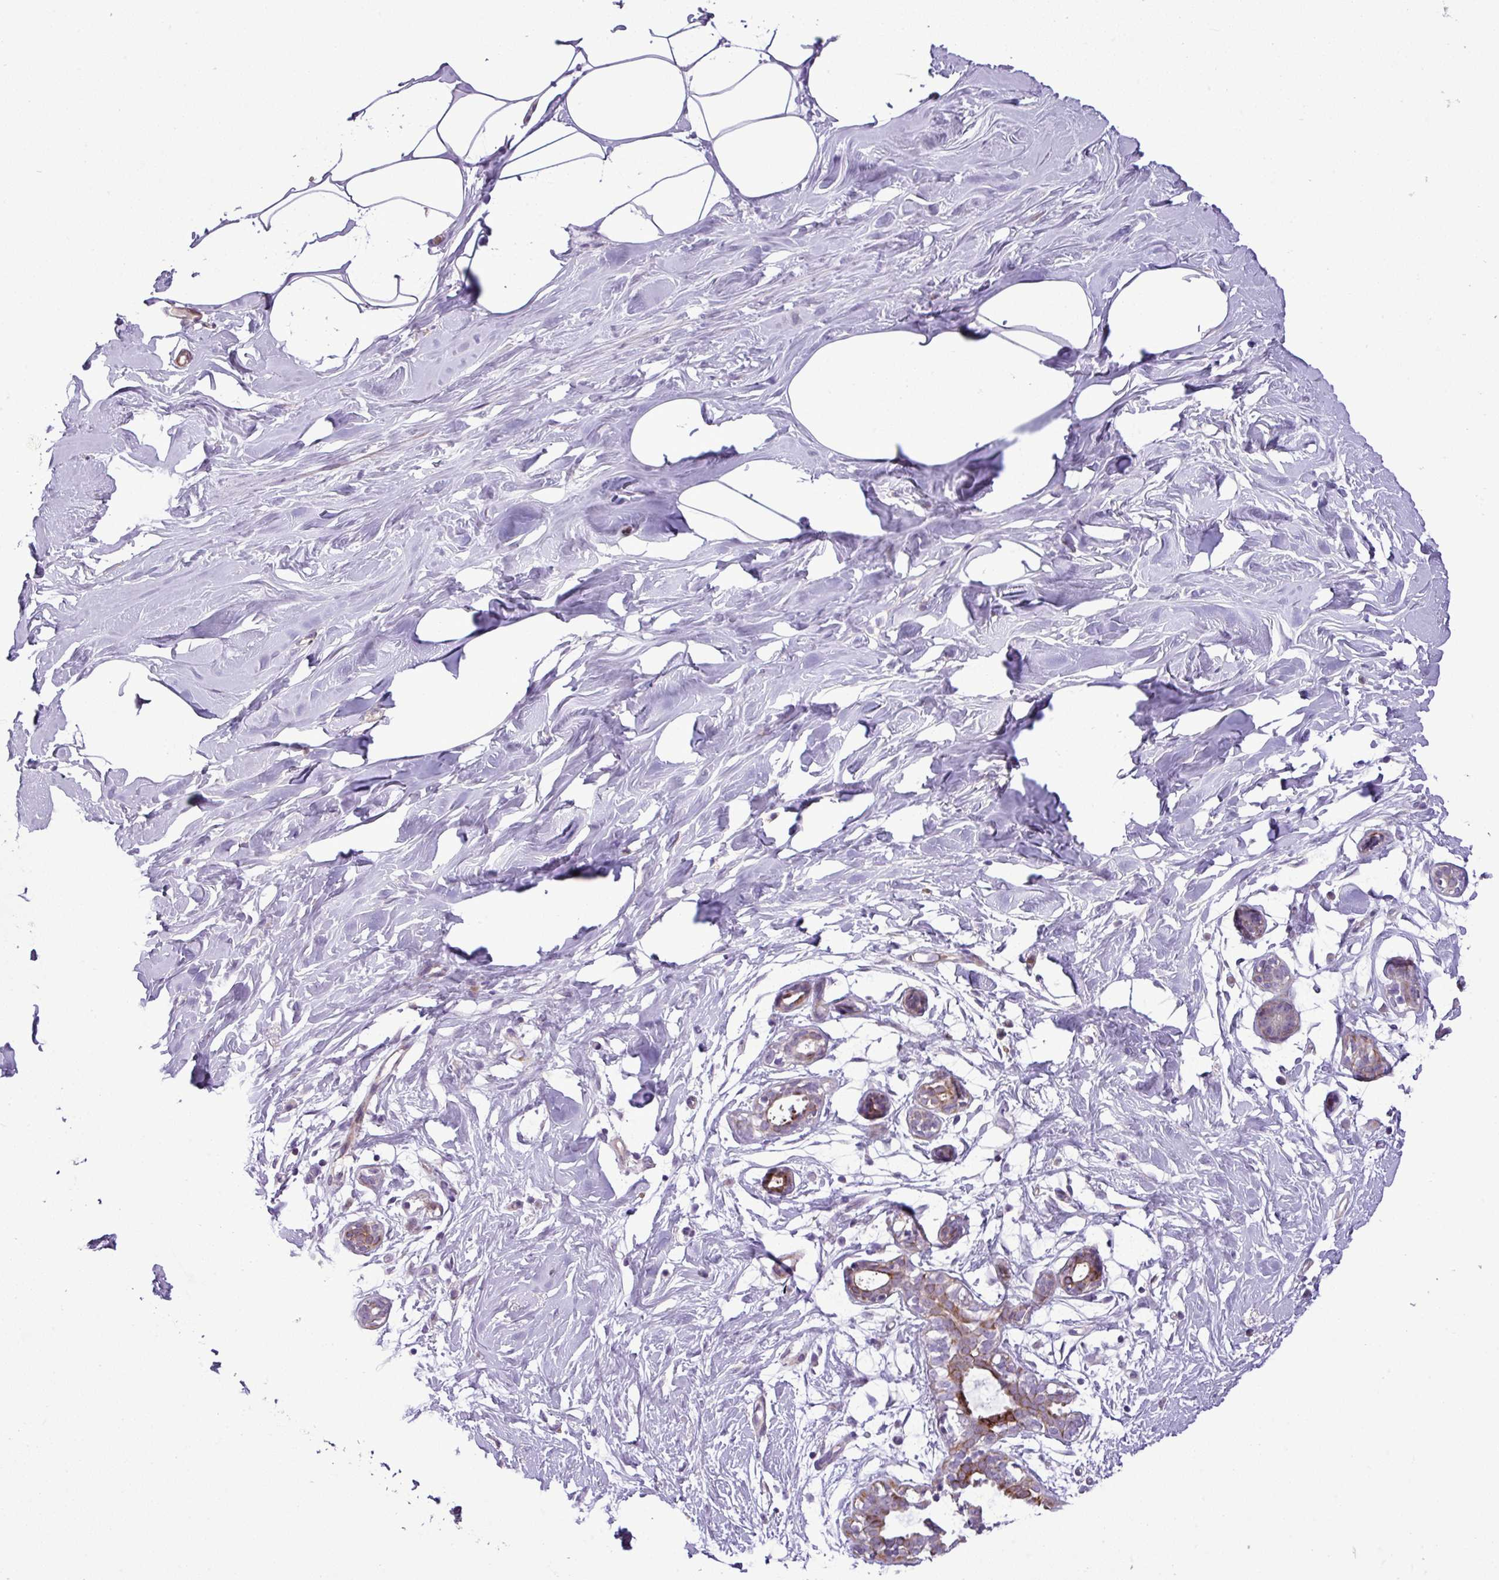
{"staining": {"intensity": "negative", "quantity": "none", "location": "none"}, "tissue": "breast", "cell_type": "Adipocytes", "image_type": "normal", "snomed": [{"axis": "morphology", "description": "Normal tissue, NOS"}, {"axis": "topography", "description": "Breast"}], "caption": "Image shows no protein expression in adipocytes of benign breast.", "gene": "NBEAL2", "patient": {"sex": "female", "age": 27}}